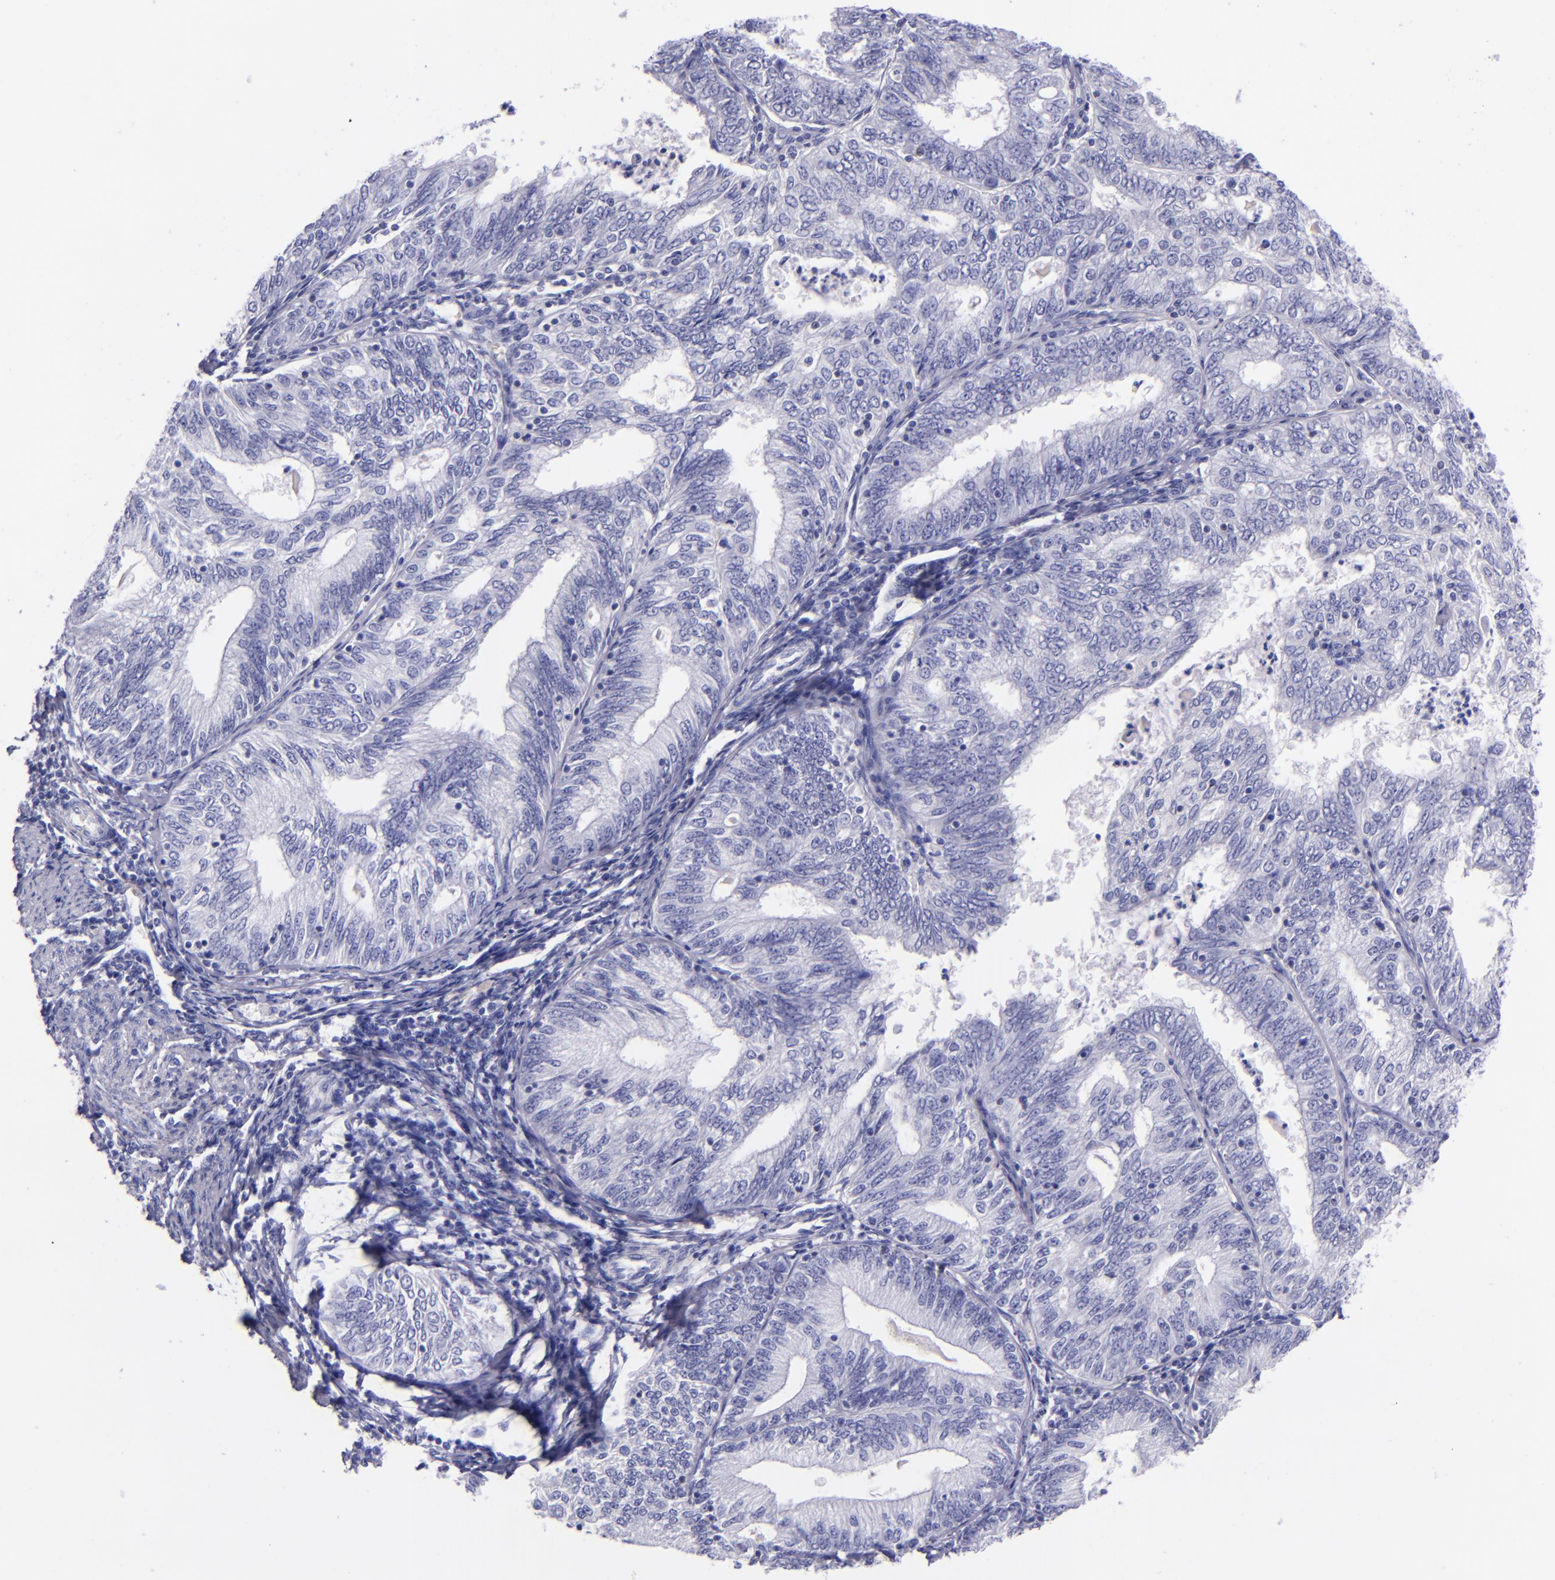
{"staining": {"intensity": "negative", "quantity": "none", "location": "none"}, "tissue": "endometrial cancer", "cell_type": "Tumor cells", "image_type": "cancer", "snomed": [{"axis": "morphology", "description": "Adenocarcinoma, NOS"}, {"axis": "topography", "description": "Endometrium"}], "caption": "The image demonstrates no significant staining in tumor cells of endometrial cancer (adenocarcinoma).", "gene": "LAG3", "patient": {"sex": "female", "age": 69}}